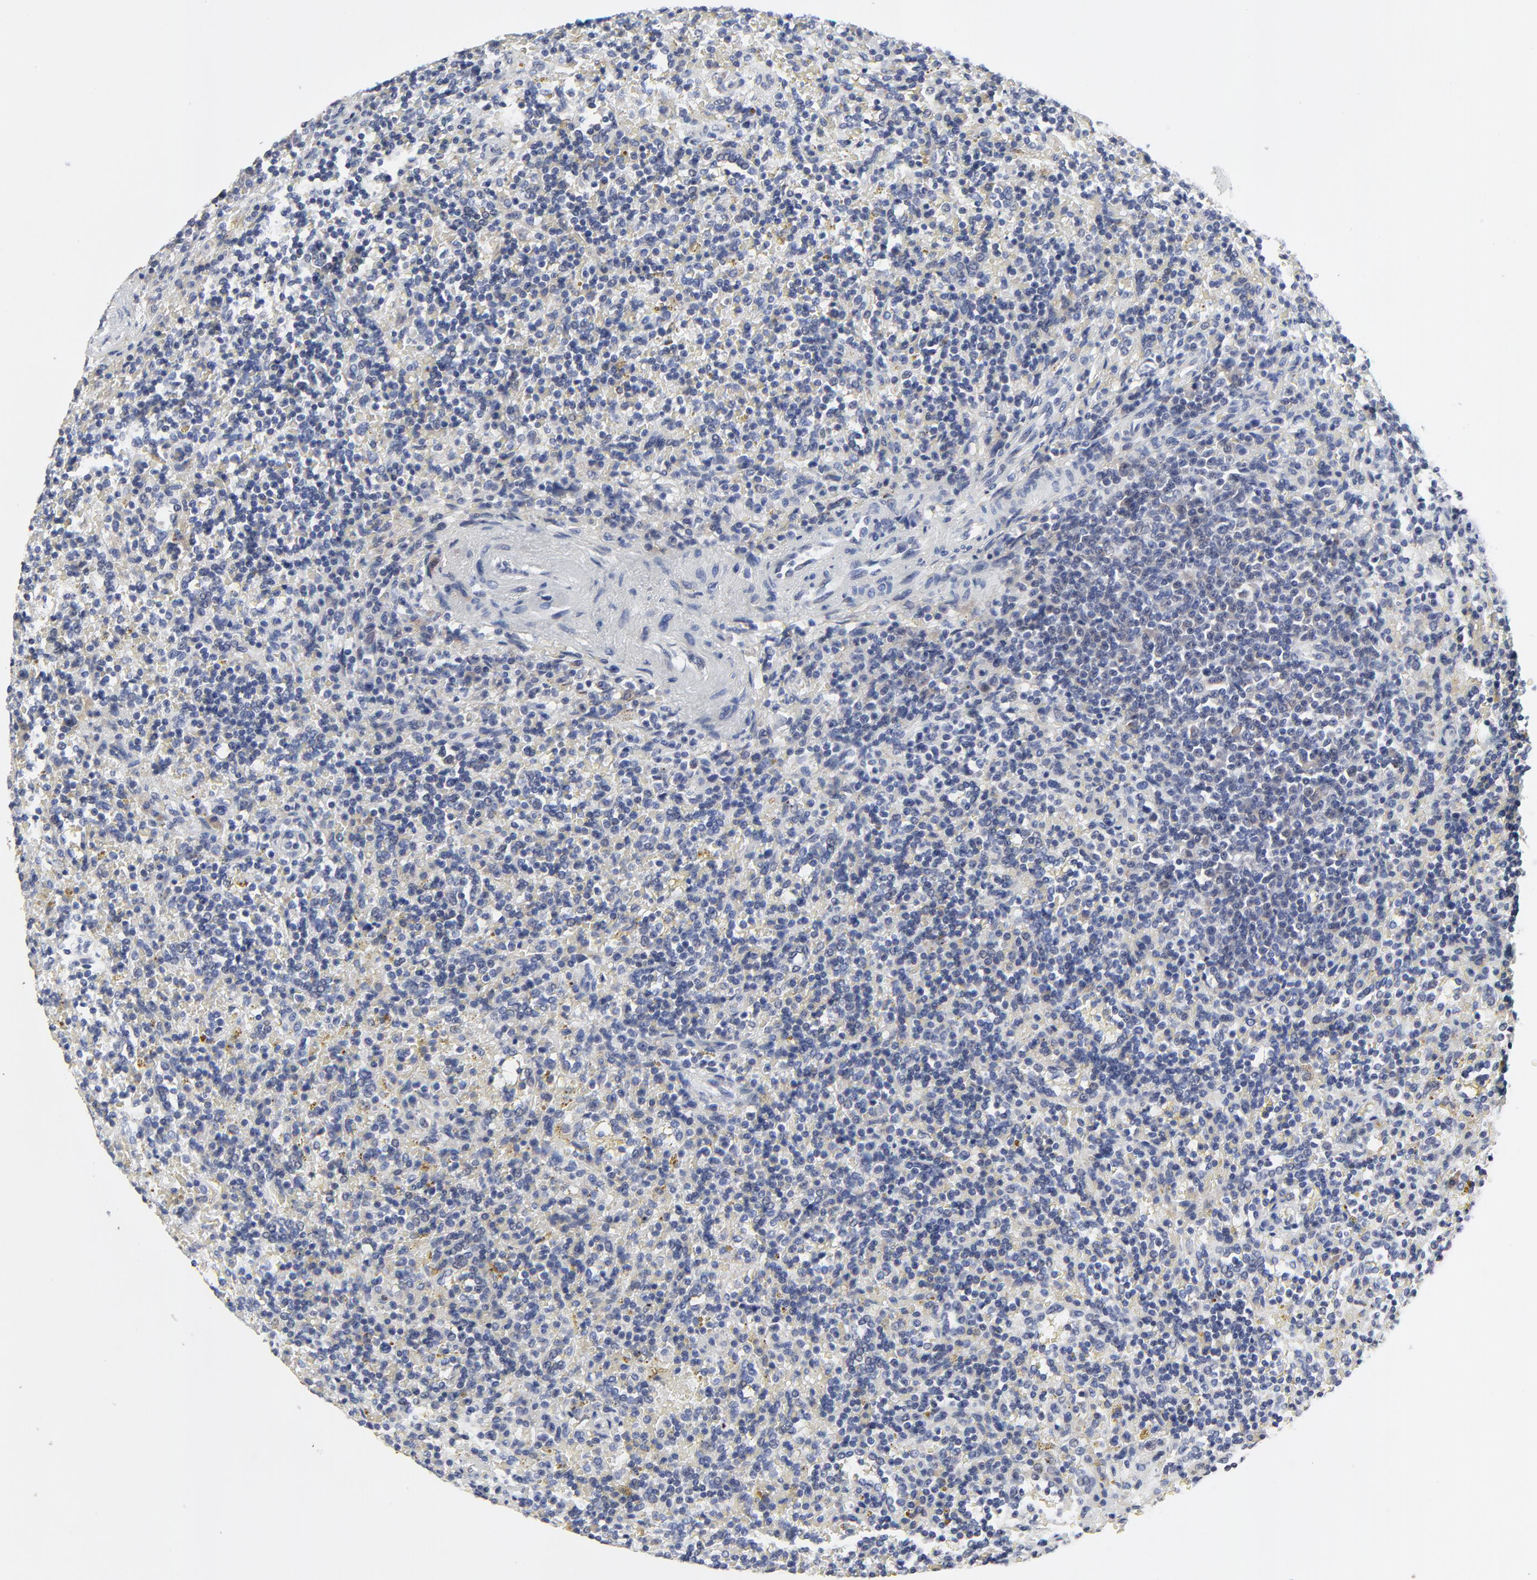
{"staining": {"intensity": "negative", "quantity": "none", "location": "none"}, "tissue": "lymphoma", "cell_type": "Tumor cells", "image_type": "cancer", "snomed": [{"axis": "morphology", "description": "Malignant lymphoma, non-Hodgkin's type, Low grade"}, {"axis": "topography", "description": "Spleen"}], "caption": "Image shows no significant protein positivity in tumor cells of lymphoma. (DAB immunohistochemistry with hematoxylin counter stain).", "gene": "NLGN3", "patient": {"sex": "male", "age": 67}}